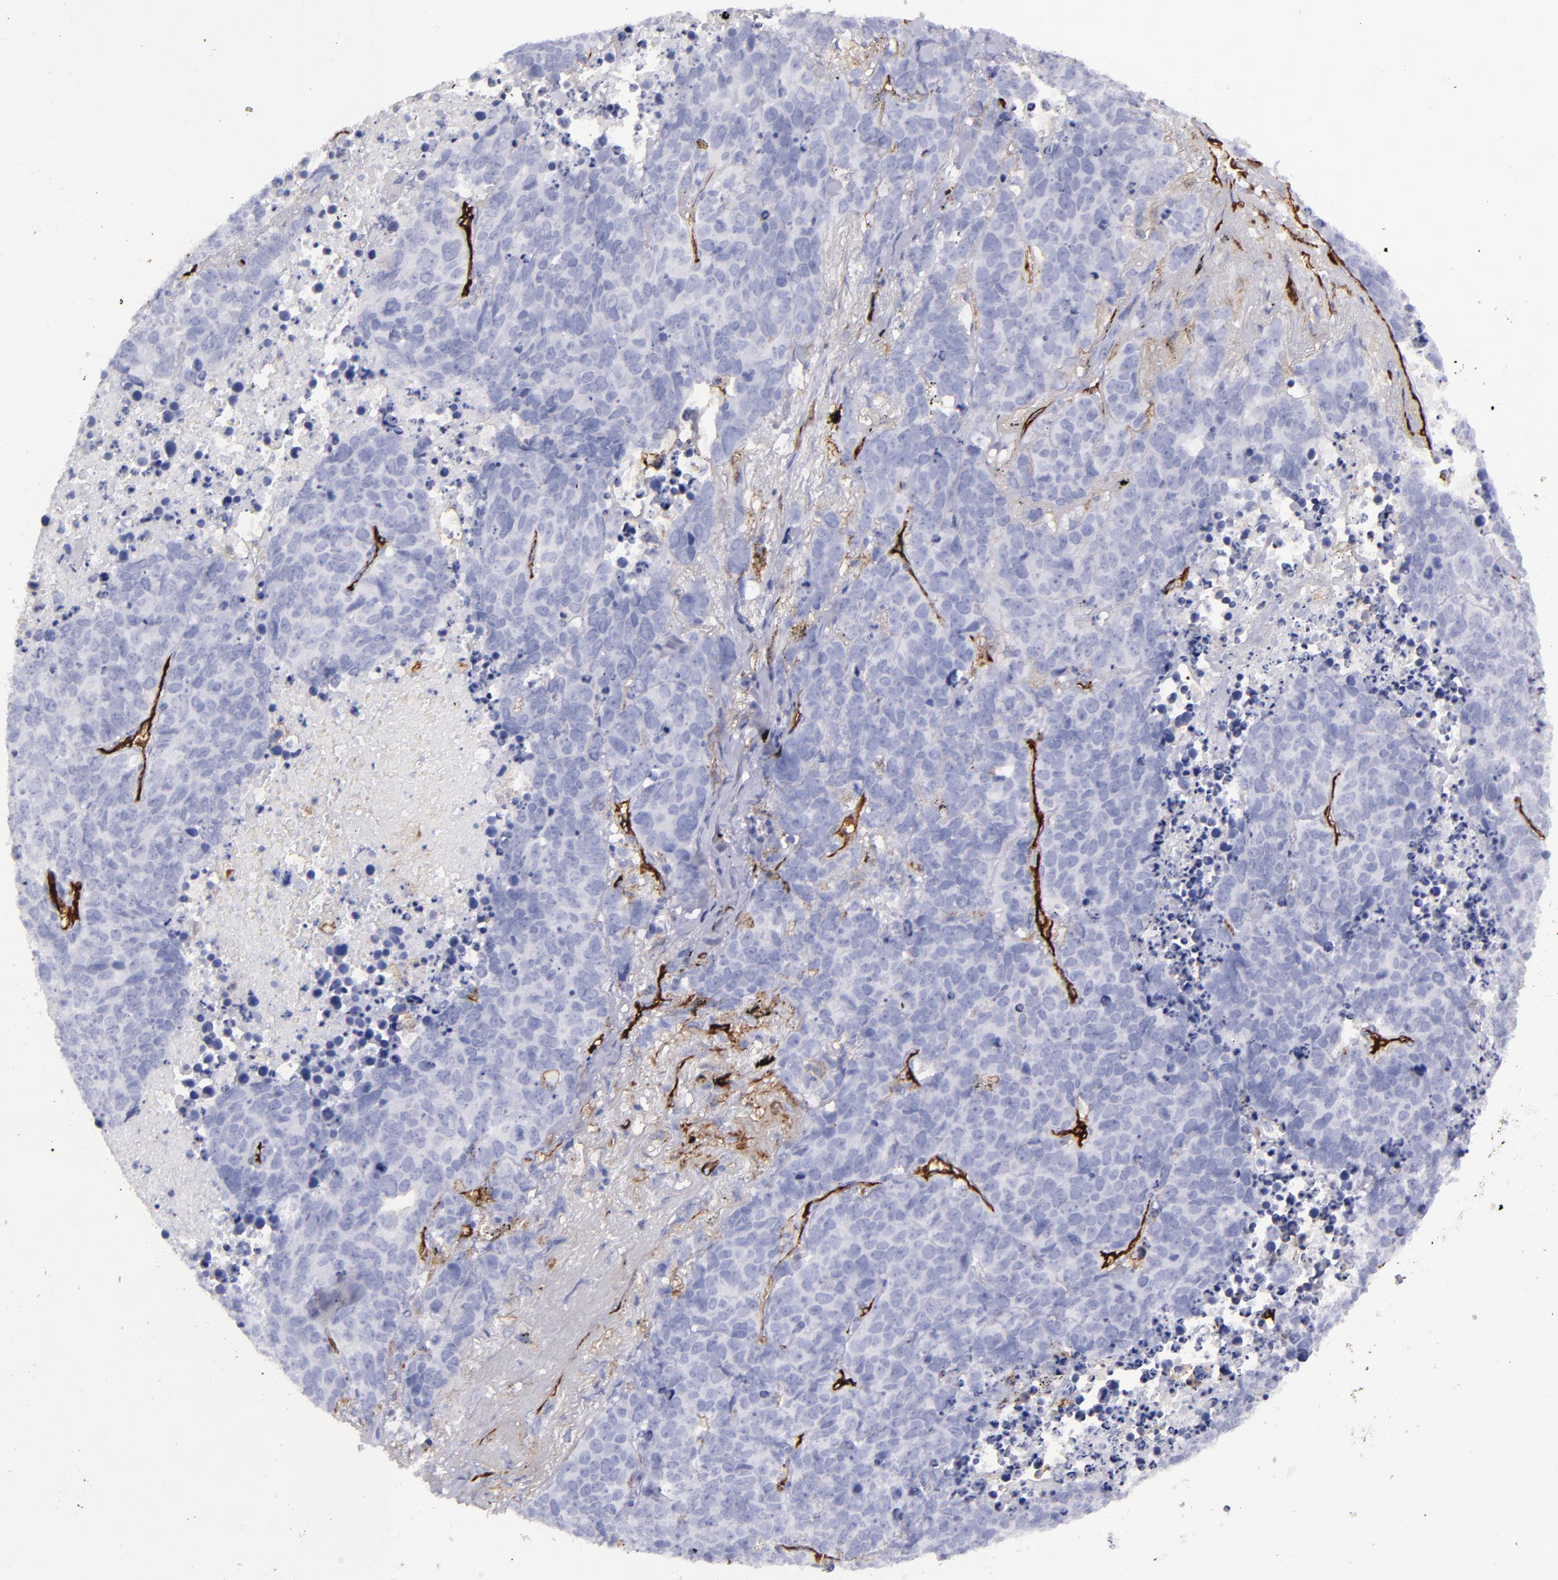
{"staining": {"intensity": "negative", "quantity": "none", "location": "none"}, "tissue": "lung cancer", "cell_type": "Tumor cells", "image_type": "cancer", "snomed": [{"axis": "morphology", "description": "Carcinoid, malignant, NOS"}, {"axis": "topography", "description": "Lung"}], "caption": "Tumor cells are negative for protein expression in human lung cancer.", "gene": "ACE", "patient": {"sex": "male", "age": 60}}